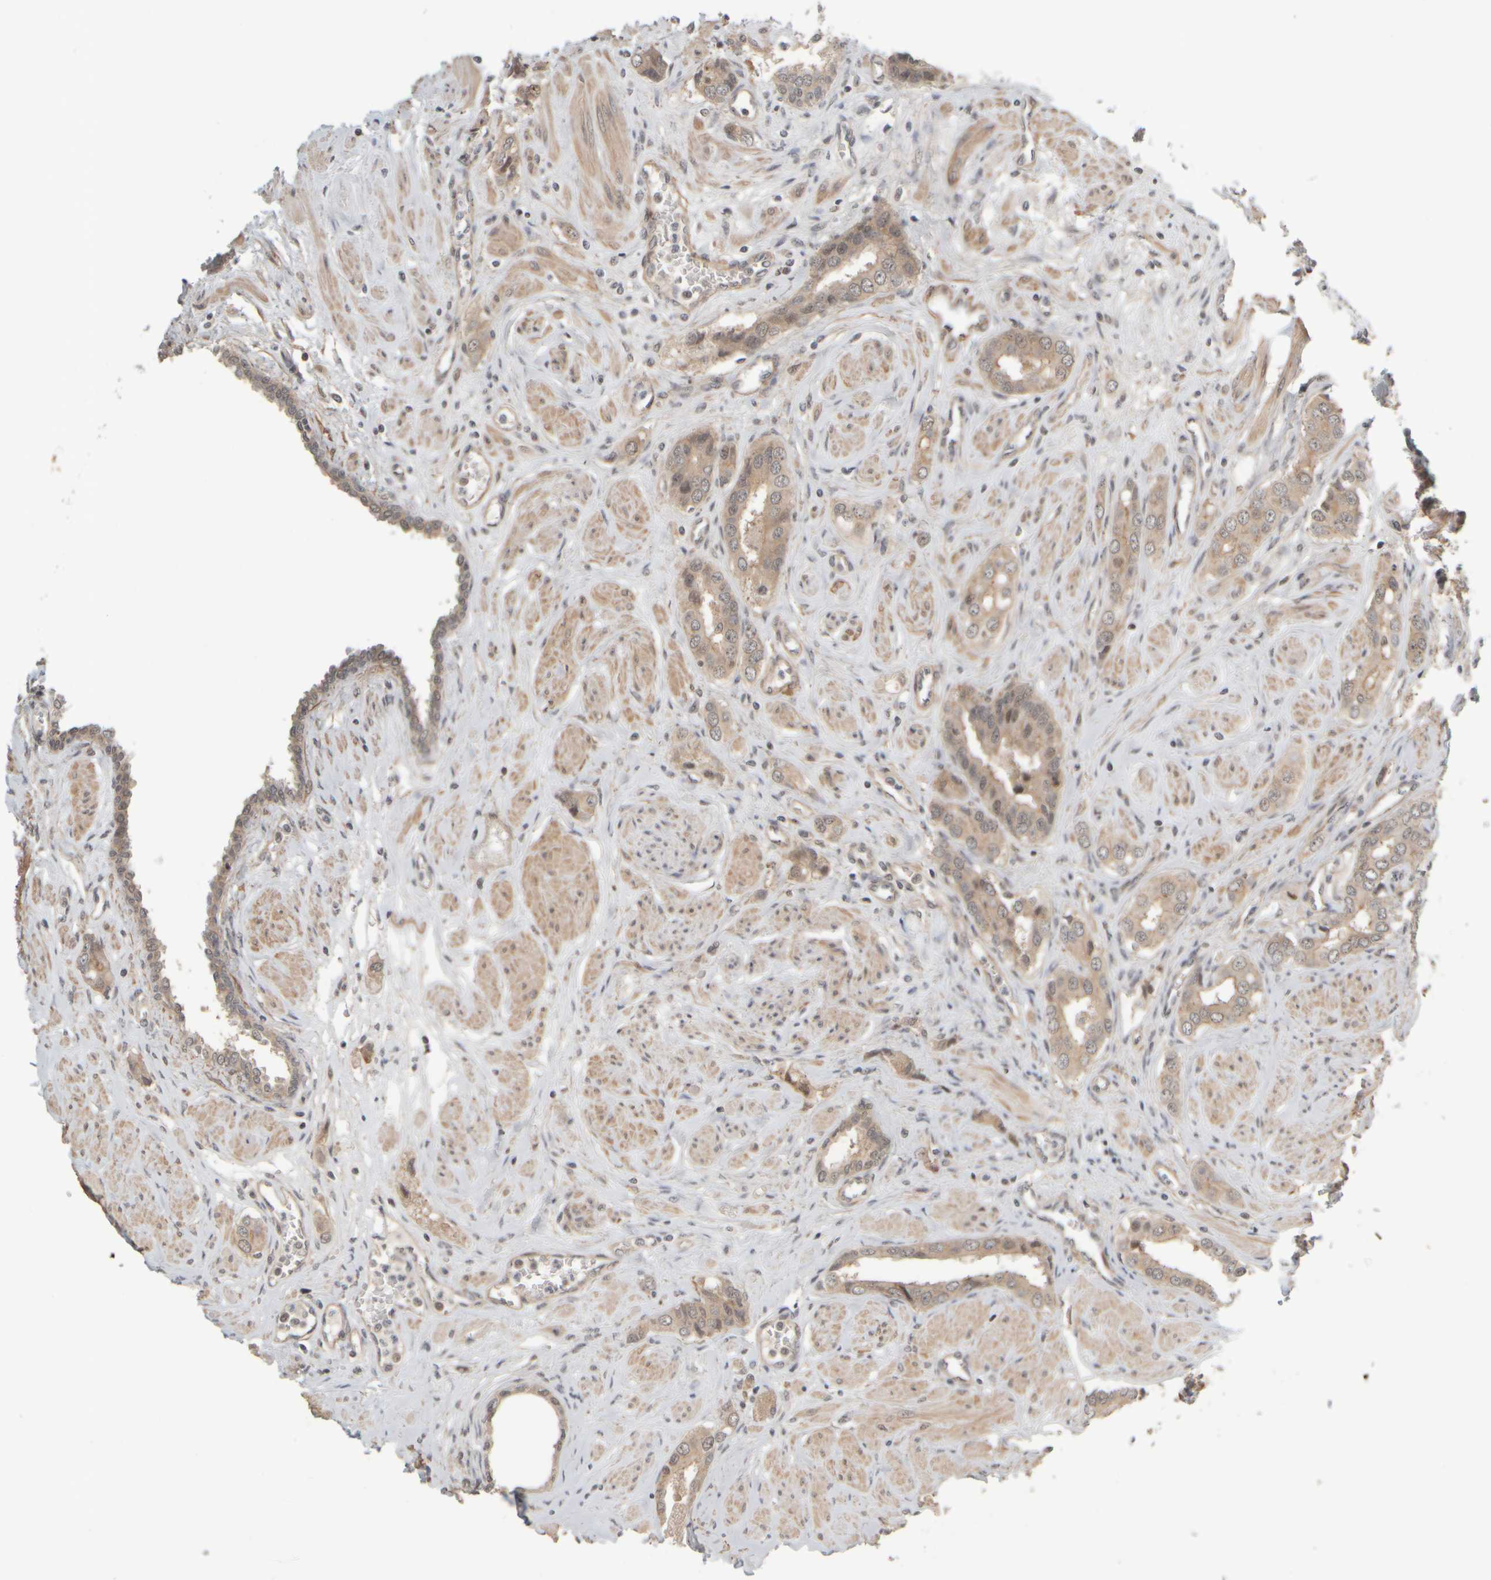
{"staining": {"intensity": "weak", "quantity": ">75%", "location": "cytoplasmic/membranous"}, "tissue": "prostate cancer", "cell_type": "Tumor cells", "image_type": "cancer", "snomed": [{"axis": "morphology", "description": "Adenocarcinoma, High grade"}, {"axis": "topography", "description": "Prostate"}], "caption": "The micrograph displays staining of prostate cancer, revealing weak cytoplasmic/membranous protein positivity (brown color) within tumor cells.", "gene": "SYNRG", "patient": {"sex": "male", "age": 52}}